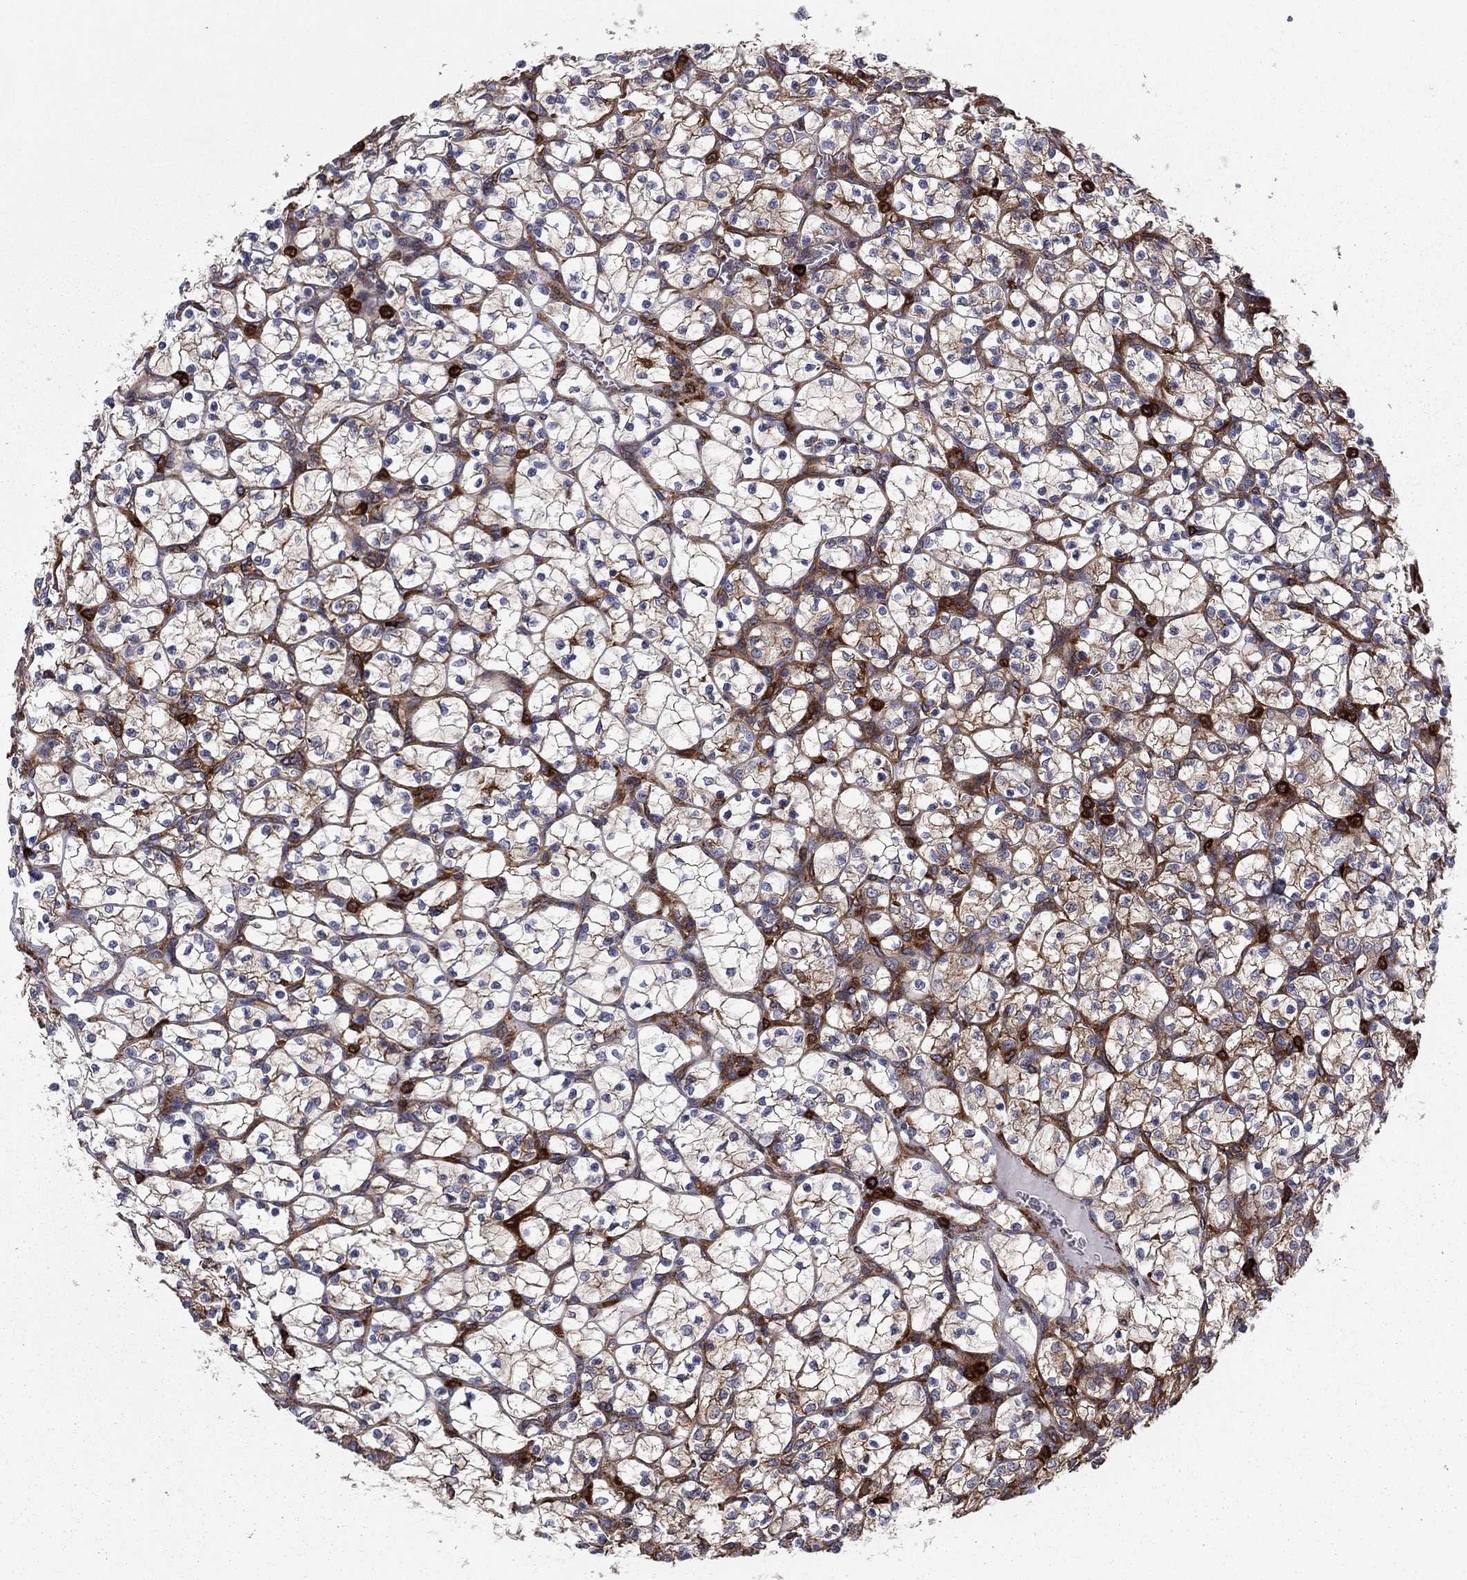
{"staining": {"intensity": "moderate", "quantity": "<25%", "location": "cytoplasmic/membranous"}, "tissue": "renal cancer", "cell_type": "Tumor cells", "image_type": "cancer", "snomed": [{"axis": "morphology", "description": "Adenocarcinoma, NOS"}, {"axis": "topography", "description": "Kidney"}], "caption": "Adenocarcinoma (renal) stained with DAB IHC exhibits low levels of moderate cytoplasmic/membranous positivity in approximately <25% of tumor cells. Ihc stains the protein in brown and the nuclei are stained blue.", "gene": "EHBP1L1", "patient": {"sex": "female", "age": 89}}